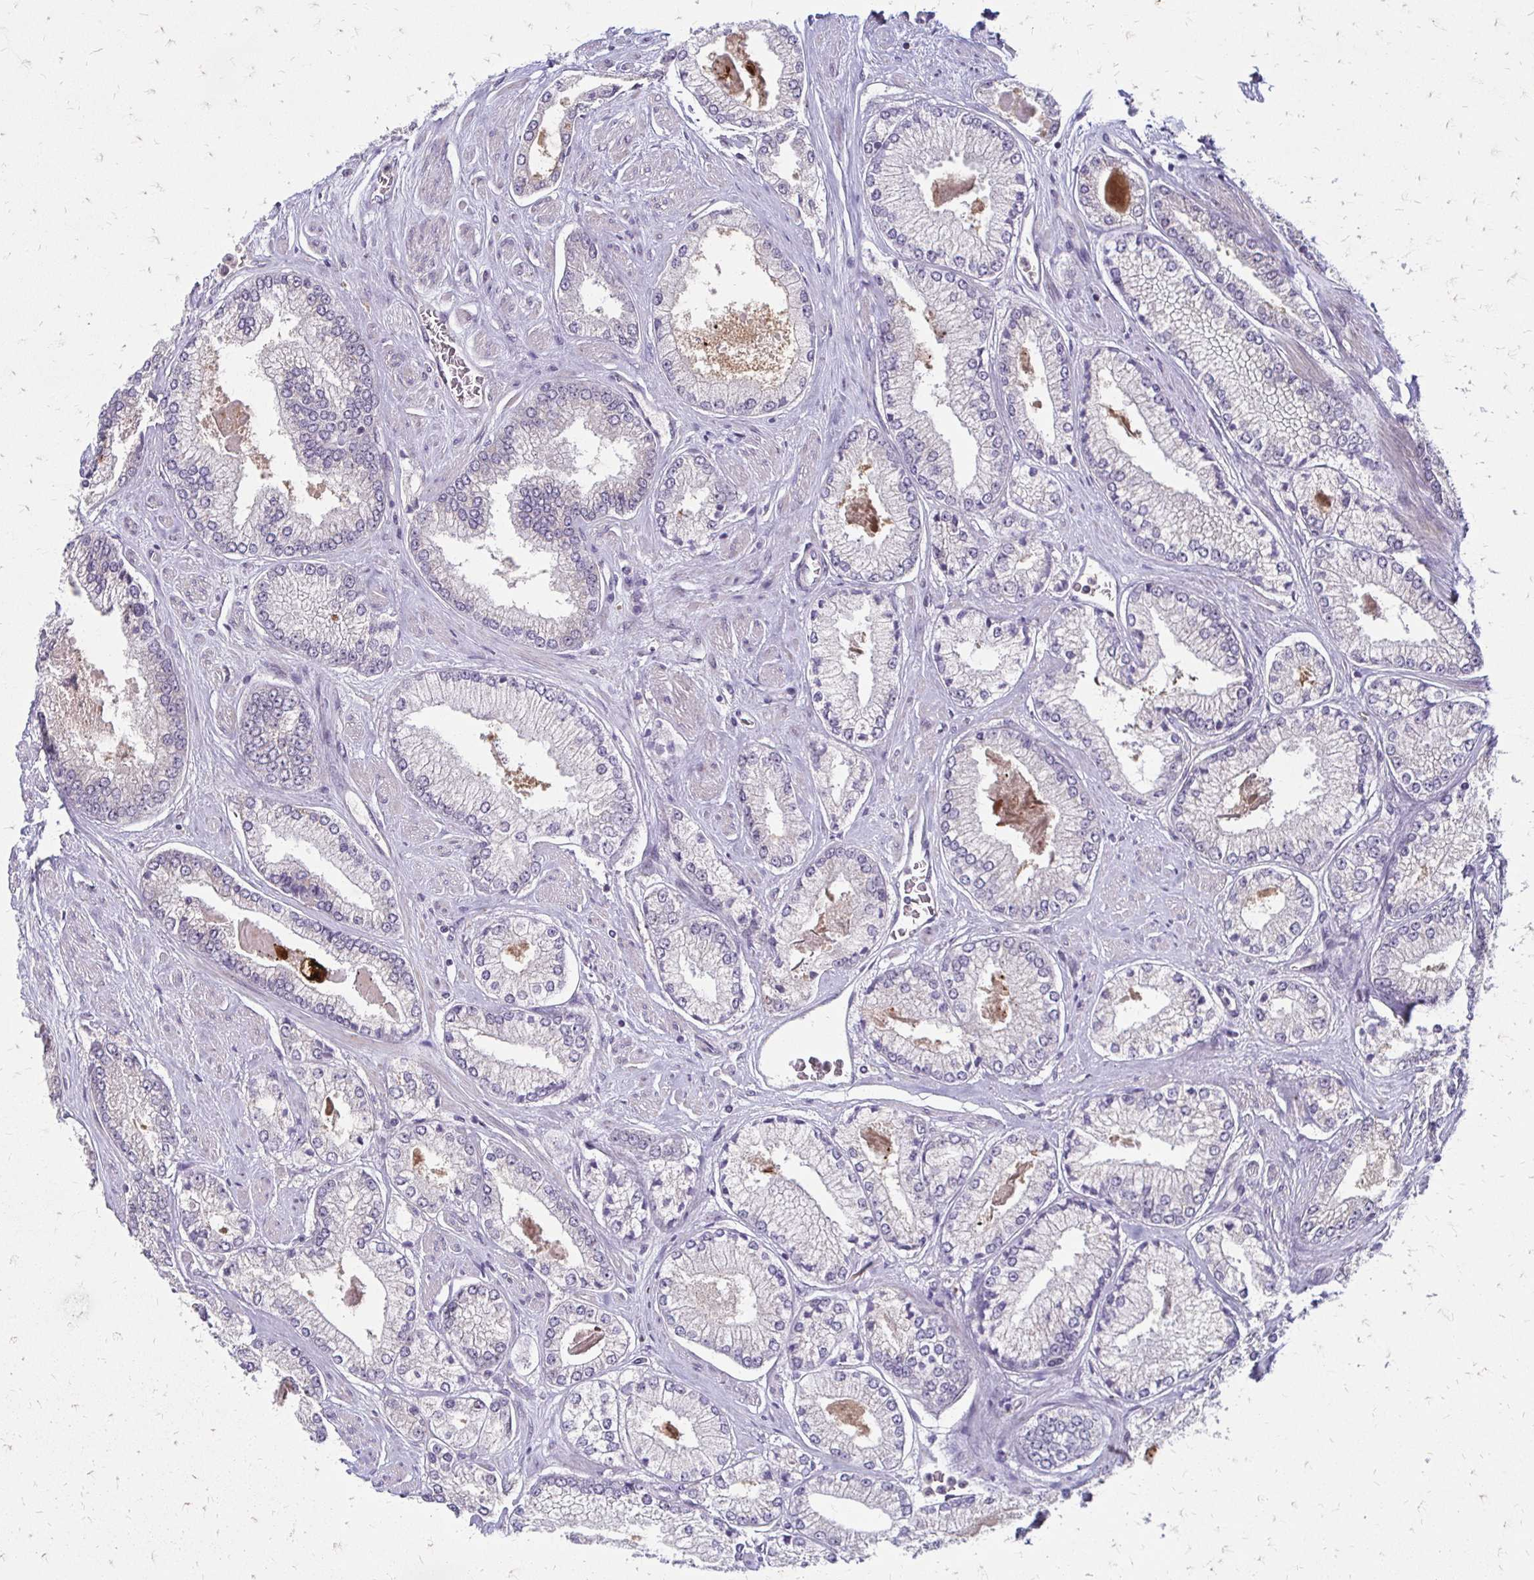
{"staining": {"intensity": "negative", "quantity": "none", "location": "none"}, "tissue": "prostate cancer", "cell_type": "Tumor cells", "image_type": "cancer", "snomed": [{"axis": "morphology", "description": "Adenocarcinoma, Low grade"}, {"axis": "topography", "description": "Prostate"}], "caption": "Image shows no protein expression in tumor cells of prostate adenocarcinoma (low-grade) tissue. The staining was performed using DAB to visualize the protein expression in brown, while the nuclei were stained in blue with hematoxylin (Magnification: 20x).", "gene": "TRIR", "patient": {"sex": "male", "age": 67}}